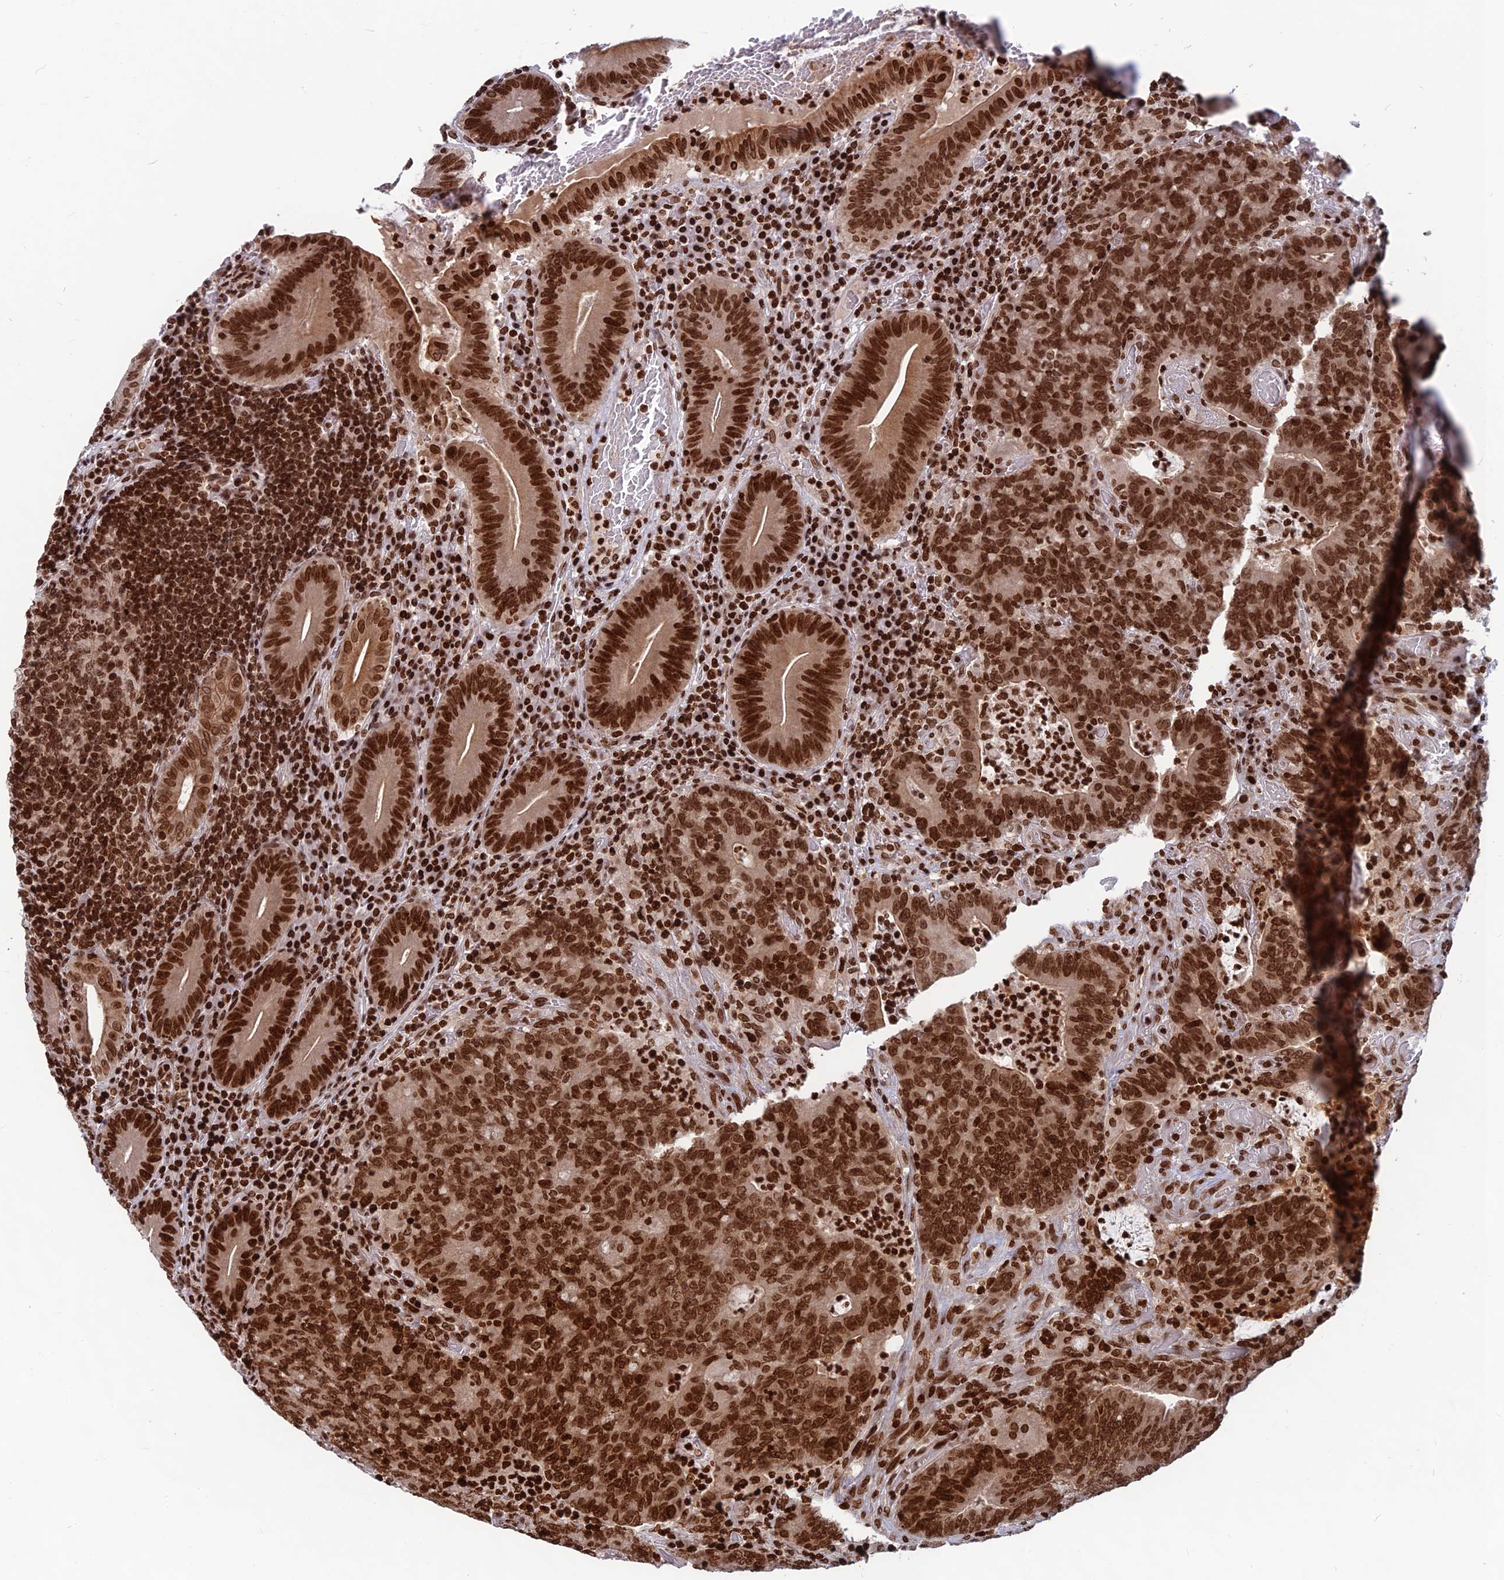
{"staining": {"intensity": "strong", "quantity": ">75%", "location": "nuclear"}, "tissue": "colorectal cancer", "cell_type": "Tumor cells", "image_type": "cancer", "snomed": [{"axis": "morphology", "description": "Normal tissue, NOS"}, {"axis": "morphology", "description": "Adenocarcinoma, NOS"}, {"axis": "topography", "description": "Colon"}], "caption": "An IHC micrograph of tumor tissue is shown. Protein staining in brown shows strong nuclear positivity in colorectal adenocarcinoma within tumor cells.", "gene": "TET2", "patient": {"sex": "female", "age": 75}}